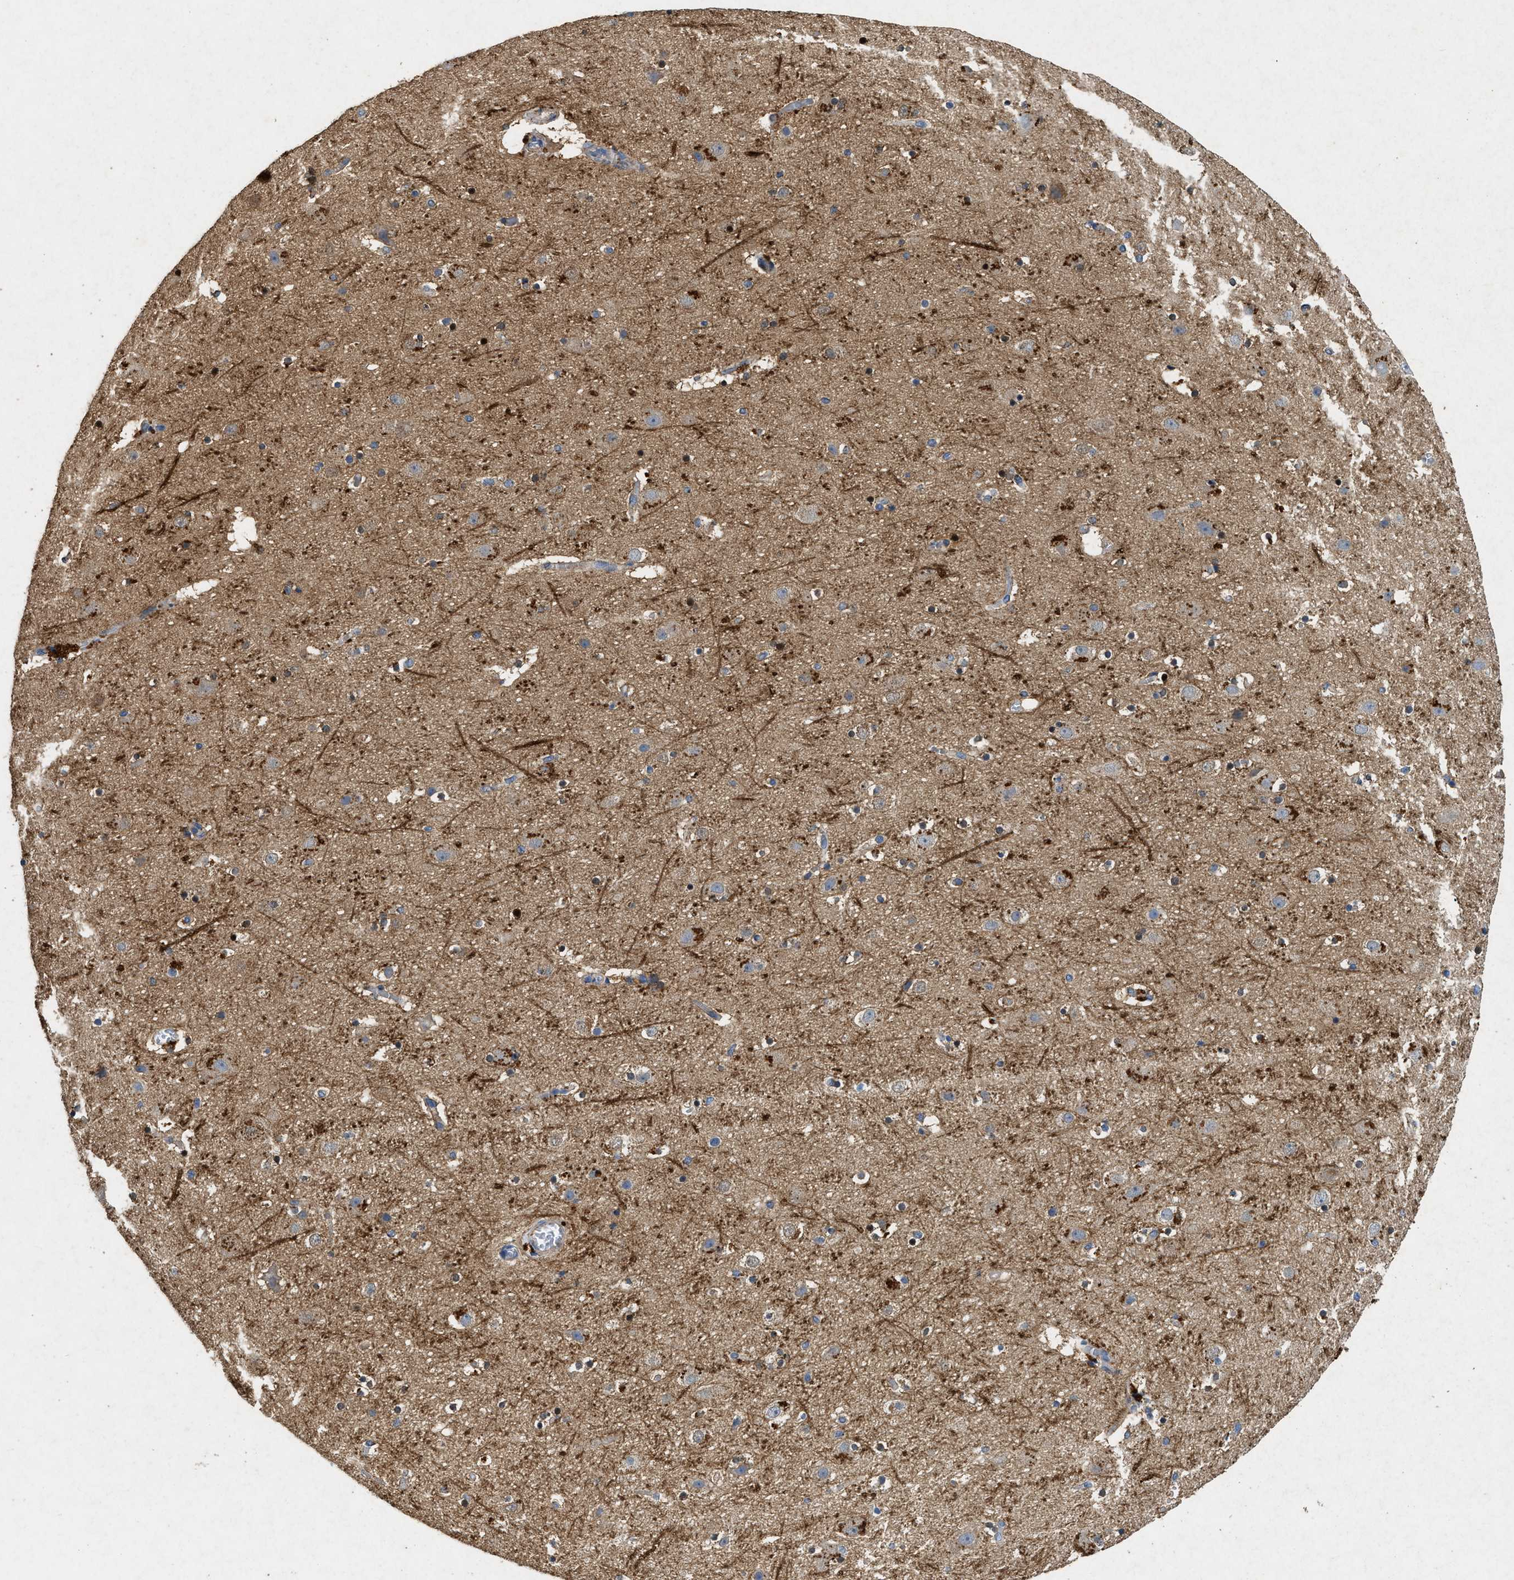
{"staining": {"intensity": "weak", "quantity": "25%-75%", "location": "cytoplasmic/membranous"}, "tissue": "cerebral cortex", "cell_type": "Endothelial cells", "image_type": "normal", "snomed": [{"axis": "morphology", "description": "Normal tissue, NOS"}, {"axis": "topography", "description": "Cerebral cortex"}], "caption": "Immunohistochemical staining of normal cerebral cortex displays low levels of weak cytoplasmic/membranous staining in approximately 25%-75% of endothelial cells.", "gene": "CDK15", "patient": {"sex": "male", "age": 45}}